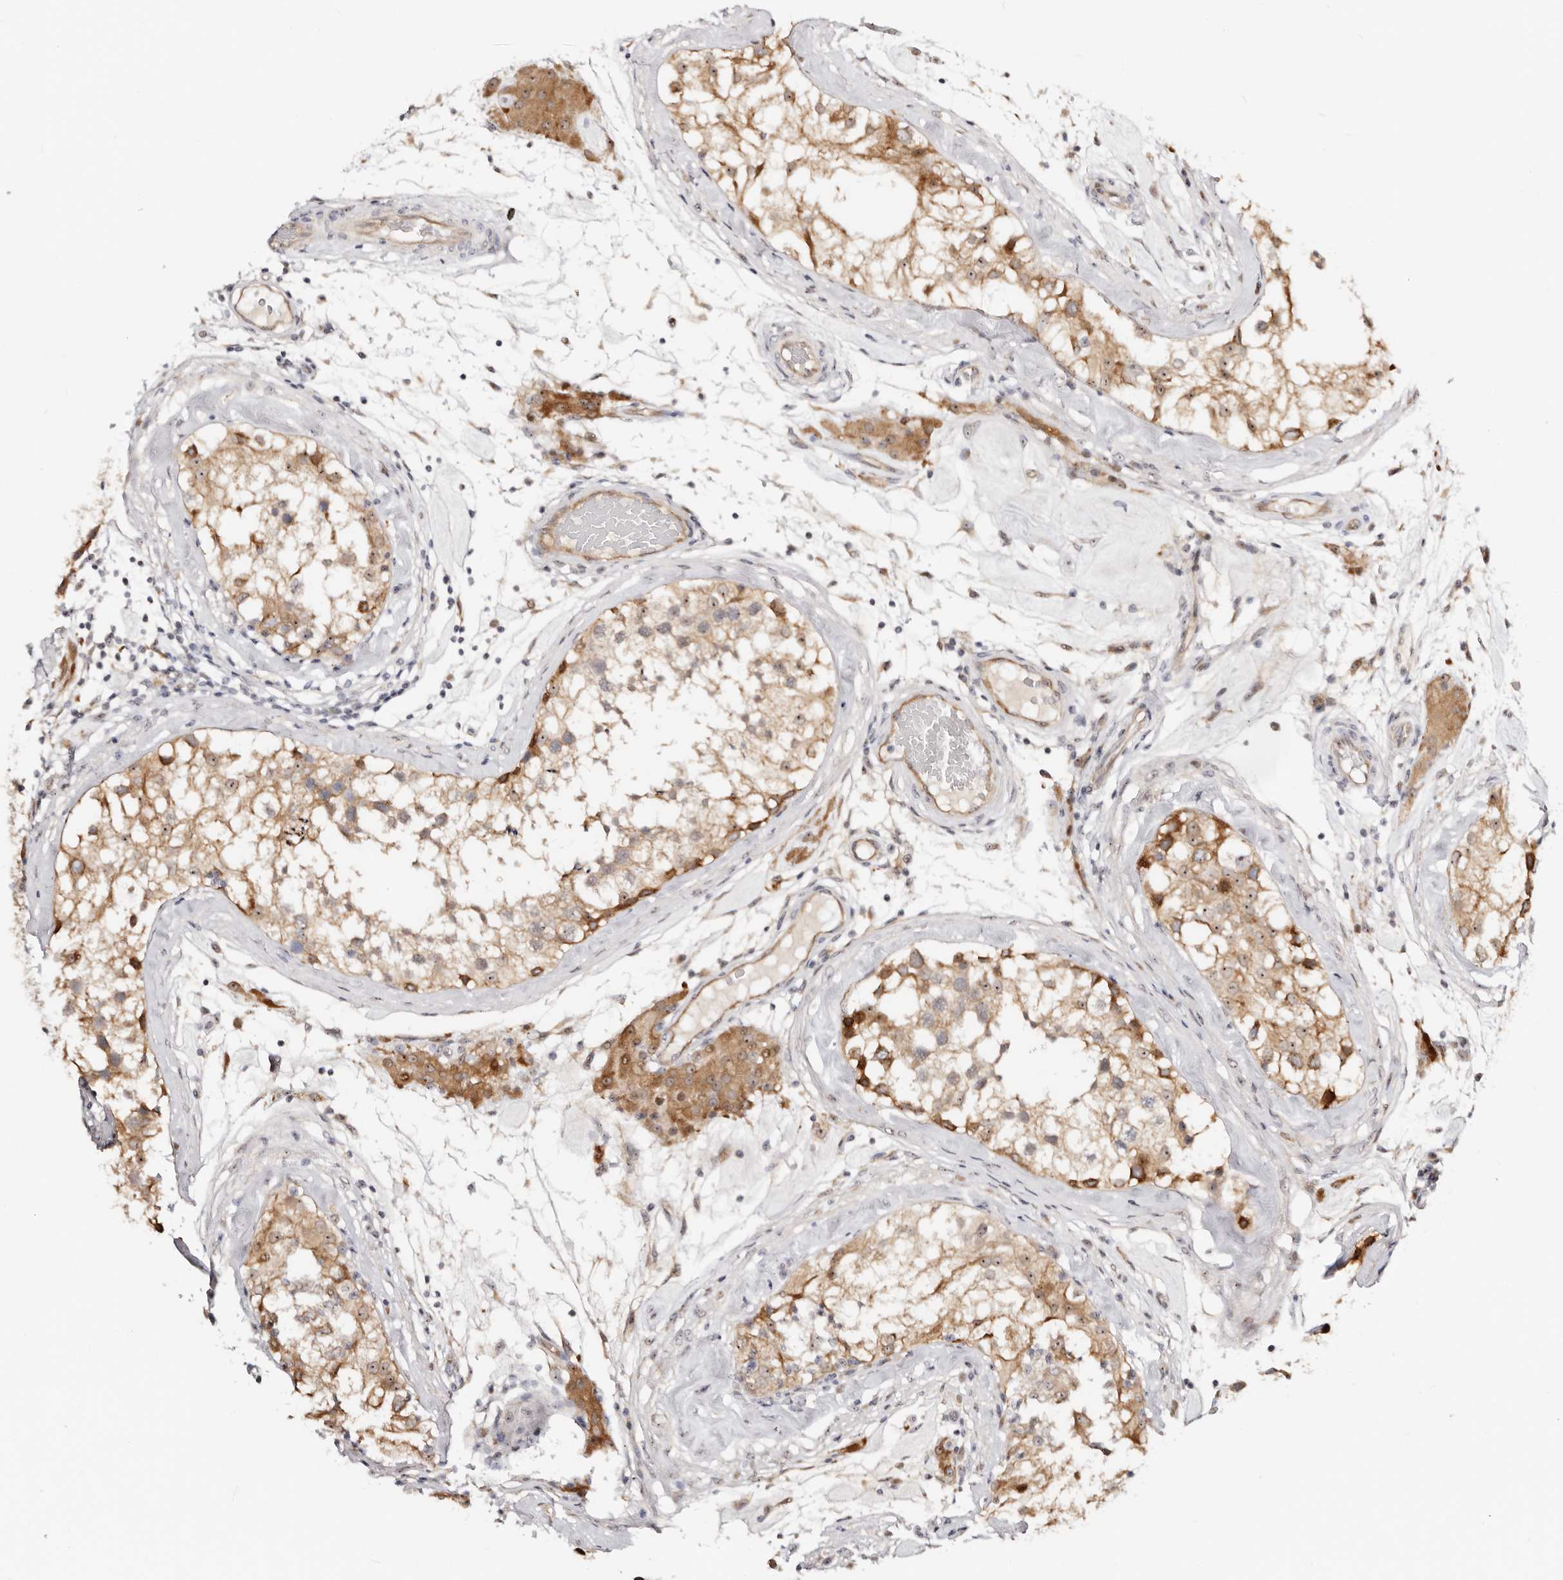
{"staining": {"intensity": "moderate", "quantity": "25%-75%", "location": "cytoplasmic/membranous,nuclear"}, "tissue": "testis", "cell_type": "Cells in seminiferous ducts", "image_type": "normal", "snomed": [{"axis": "morphology", "description": "Normal tissue, NOS"}, {"axis": "topography", "description": "Testis"}], "caption": "High-magnification brightfield microscopy of normal testis stained with DAB (brown) and counterstained with hematoxylin (blue). cells in seminiferous ducts exhibit moderate cytoplasmic/membranous,nuclear positivity is seen in about25%-75% of cells. The staining was performed using DAB to visualize the protein expression in brown, while the nuclei were stained in blue with hematoxylin (Magnification: 20x).", "gene": "ODF2L", "patient": {"sex": "male", "age": 46}}